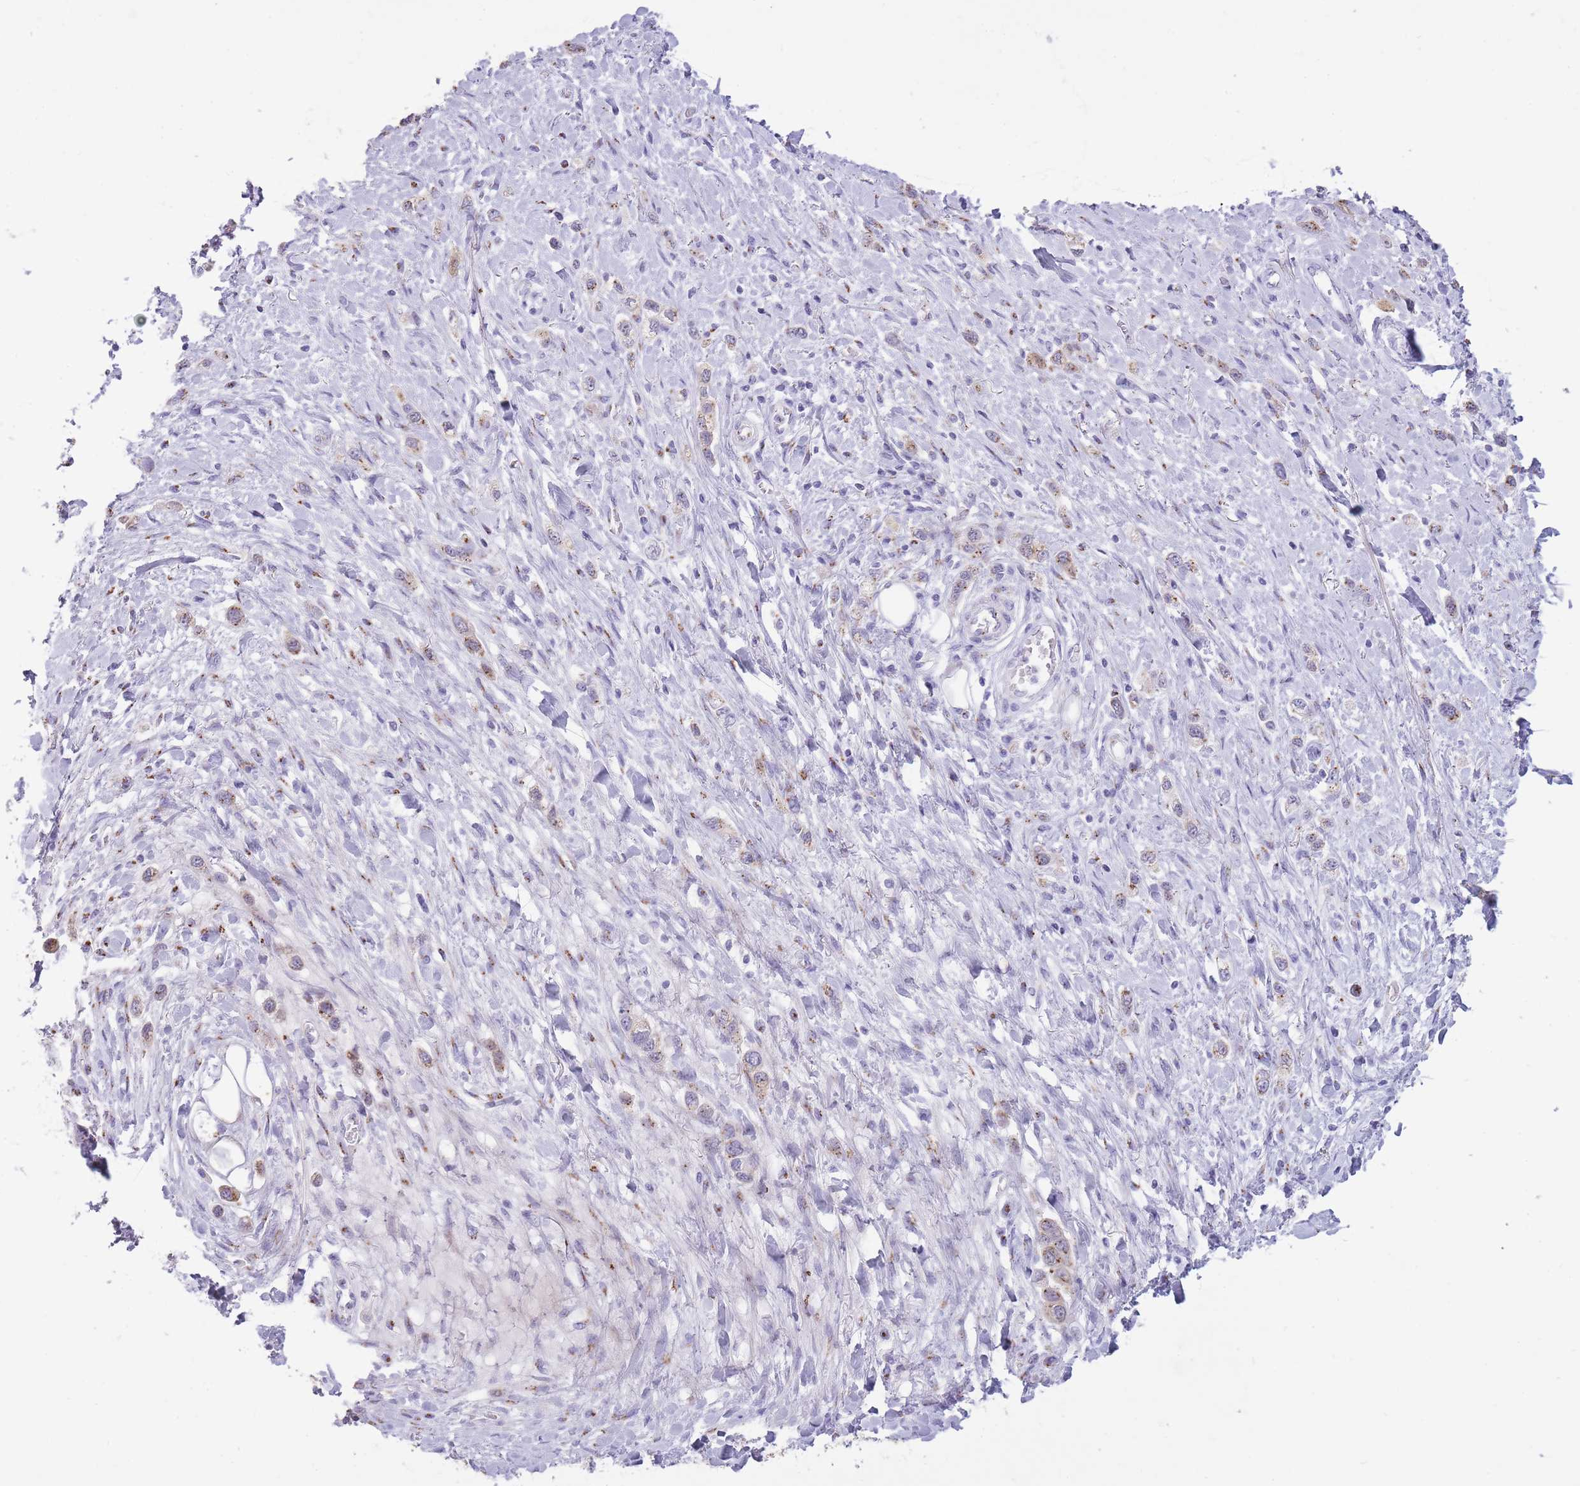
{"staining": {"intensity": "moderate", "quantity": "25%-75%", "location": "cytoplasmic/membranous"}, "tissue": "stomach cancer", "cell_type": "Tumor cells", "image_type": "cancer", "snomed": [{"axis": "morphology", "description": "Adenocarcinoma, NOS"}, {"axis": "topography", "description": "Stomach"}], "caption": "This photomicrograph exhibits immunohistochemistry (IHC) staining of human stomach adenocarcinoma, with medium moderate cytoplasmic/membranous expression in approximately 25%-75% of tumor cells.", "gene": "B4GALT2", "patient": {"sex": "female", "age": 65}}